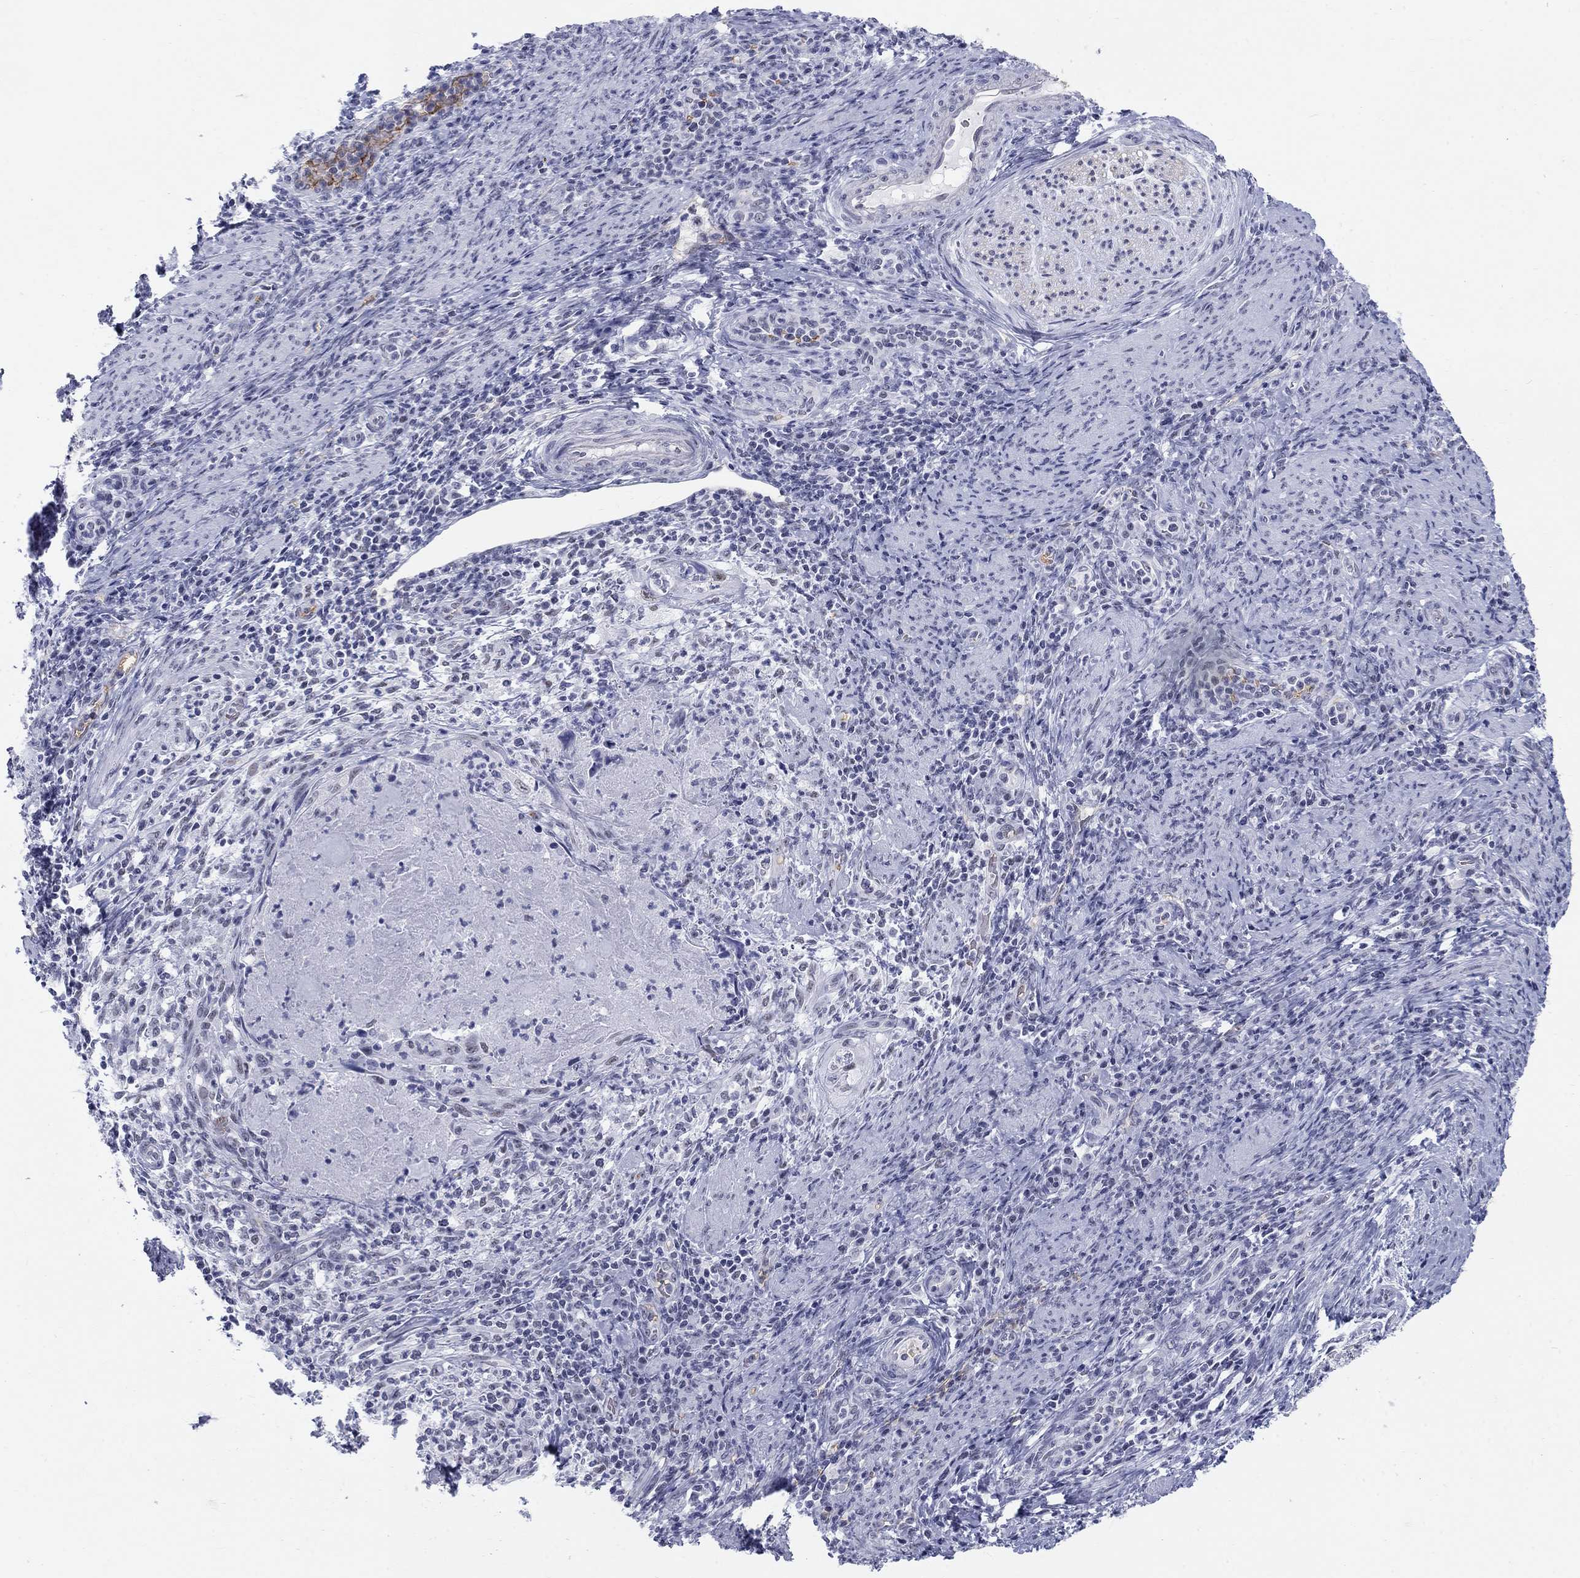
{"staining": {"intensity": "weak", "quantity": "<25%", "location": "nuclear"}, "tissue": "cervical cancer", "cell_type": "Tumor cells", "image_type": "cancer", "snomed": [{"axis": "morphology", "description": "Squamous cell carcinoma, NOS"}, {"axis": "topography", "description": "Cervix"}], "caption": "Histopathology image shows no significant protein positivity in tumor cells of cervical squamous cell carcinoma. (Immunohistochemistry, brightfield microscopy, high magnification).", "gene": "DMTN", "patient": {"sex": "female", "age": 26}}